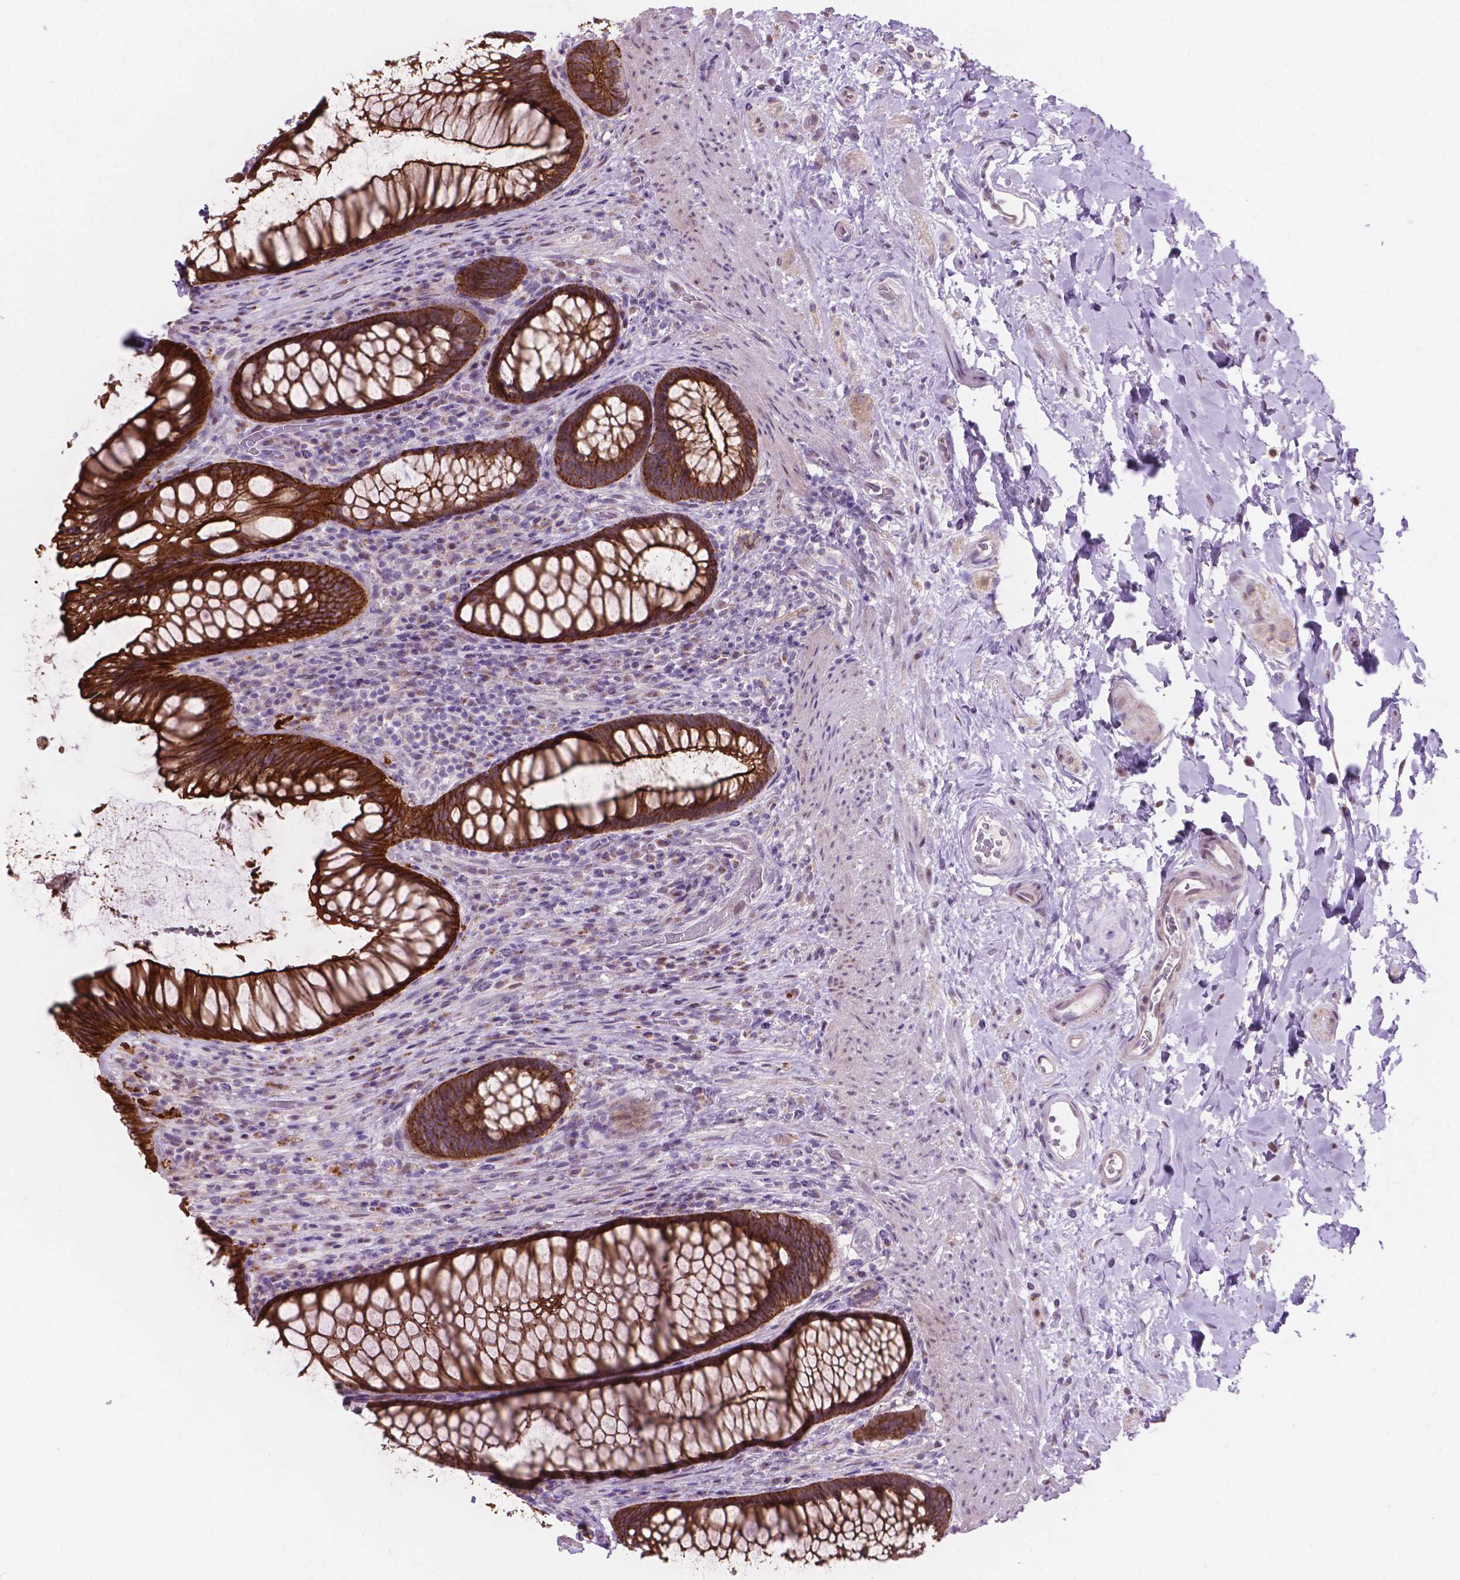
{"staining": {"intensity": "strong", "quantity": ">75%", "location": "cytoplasmic/membranous"}, "tissue": "rectum", "cell_type": "Glandular cells", "image_type": "normal", "snomed": [{"axis": "morphology", "description": "Normal tissue, NOS"}, {"axis": "topography", "description": "Smooth muscle"}, {"axis": "topography", "description": "Rectum"}], "caption": "An immunohistochemistry micrograph of benign tissue is shown. Protein staining in brown labels strong cytoplasmic/membranous positivity in rectum within glandular cells. The staining is performed using DAB brown chromogen to label protein expression. The nuclei are counter-stained blue using hematoxylin.", "gene": "MYH14", "patient": {"sex": "male", "age": 53}}